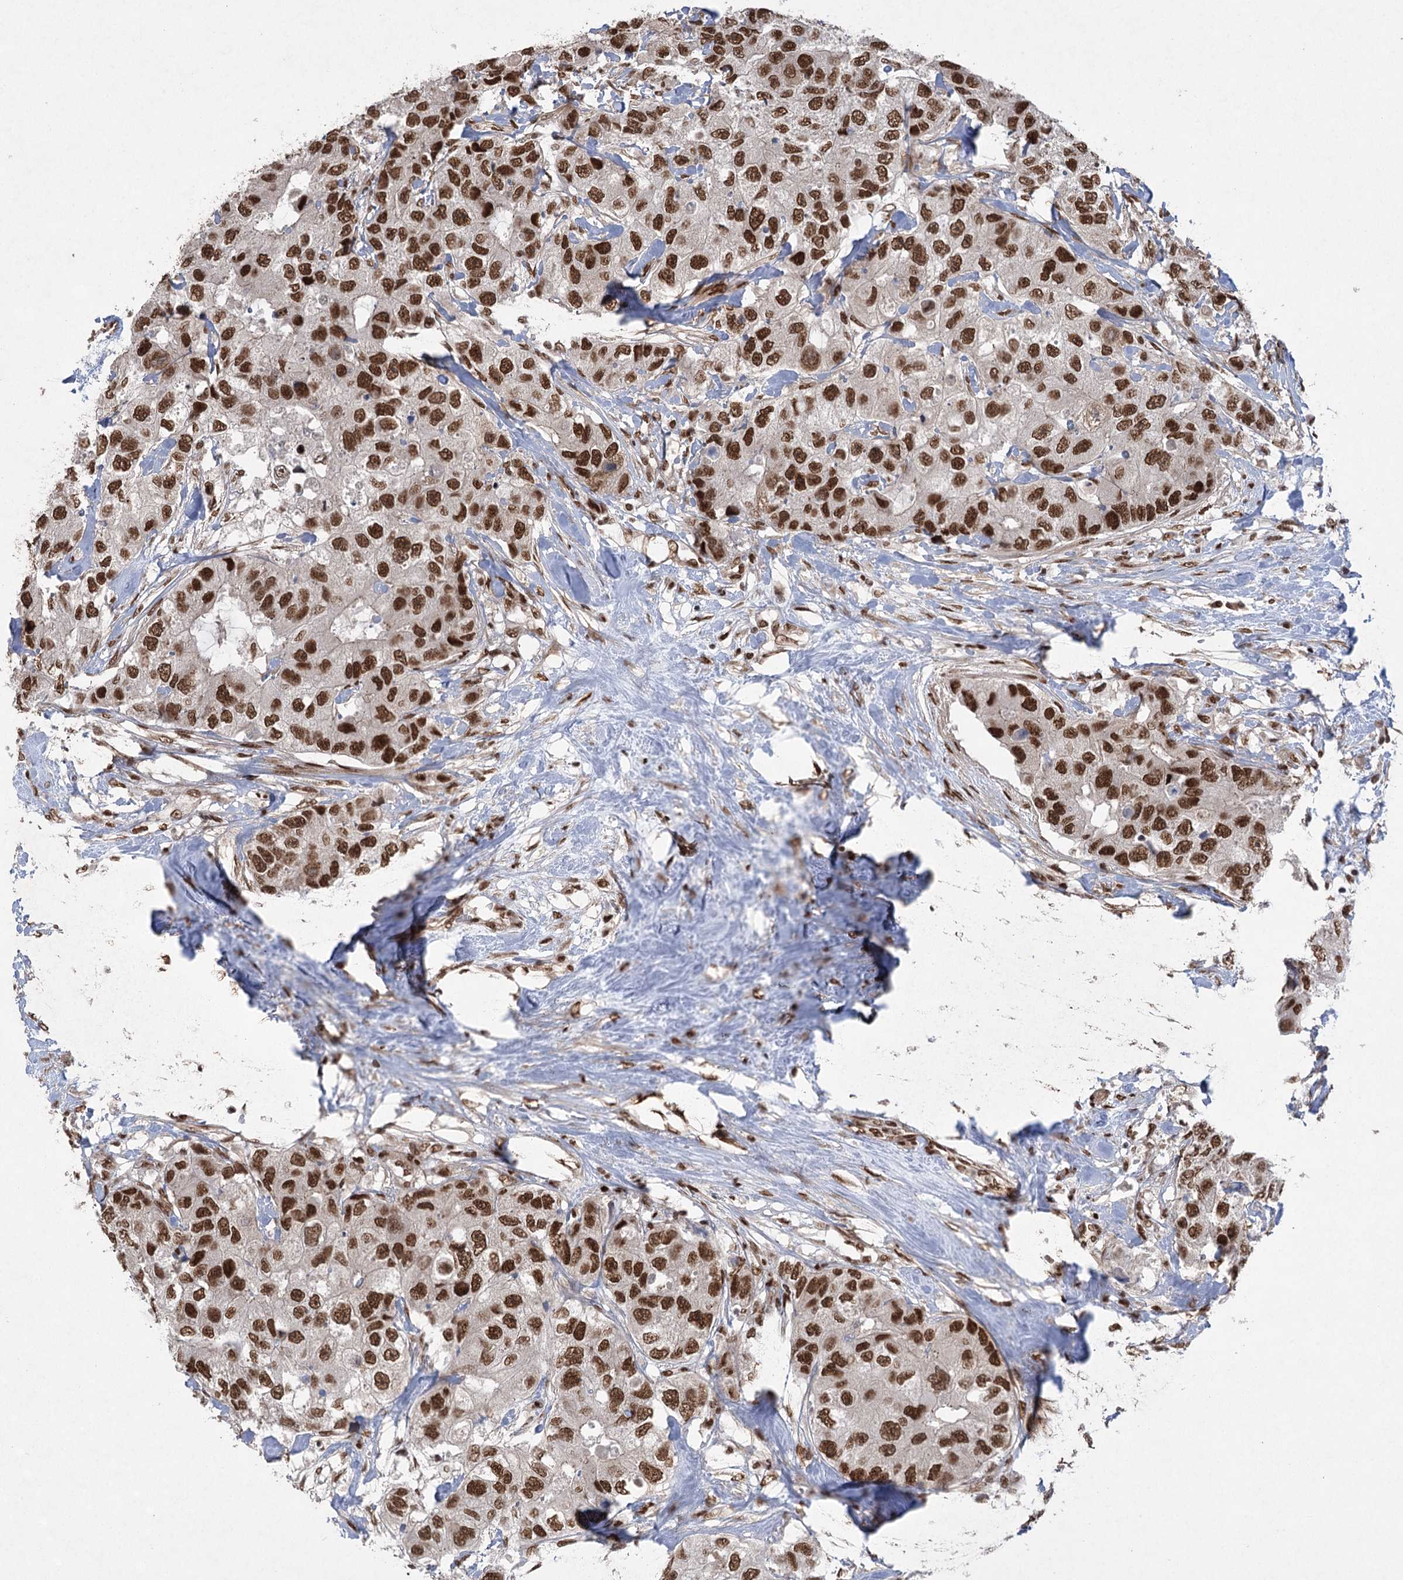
{"staining": {"intensity": "strong", "quantity": ">75%", "location": "nuclear"}, "tissue": "breast cancer", "cell_type": "Tumor cells", "image_type": "cancer", "snomed": [{"axis": "morphology", "description": "Duct carcinoma"}, {"axis": "topography", "description": "Breast"}], "caption": "Immunohistochemistry of human breast cancer displays high levels of strong nuclear positivity in about >75% of tumor cells.", "gene": "ZCCHC8", "patient": {"sex": "female", "age": 62}}